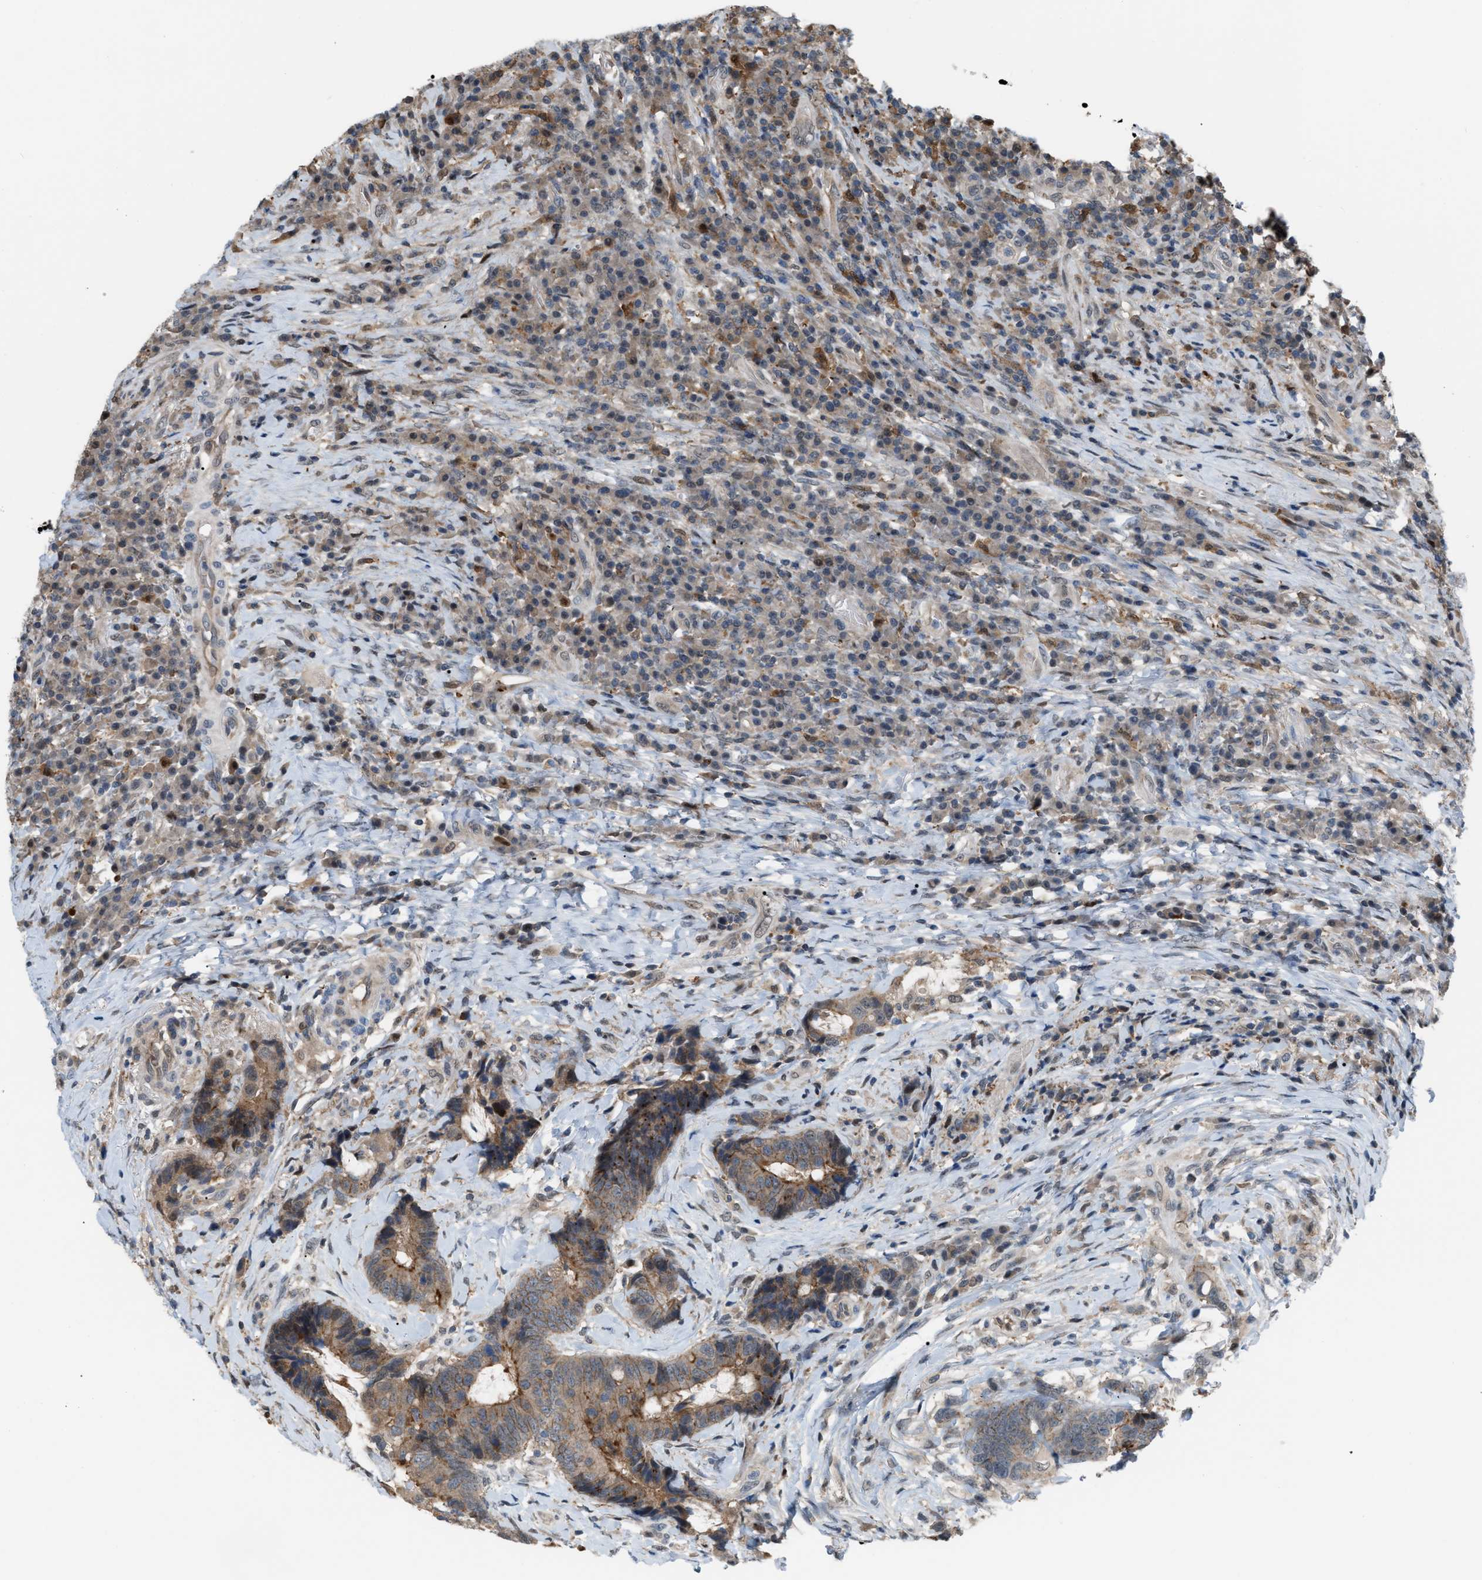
{"staining": {"intensity": "moderate", "quantity": "<25%", "location": "cytoplasmic/membranous"}, "tissue": "colorectal cancer", "cell_type": "Tumor cells", "image_type": "cancer", "snomed": [{"axis": "morphology", "description": "Adenocarcinoma, NOS"}, {"axis": "topography", "description": "Rectum"}, {"axis": "topography", "description": "Anal"}], "caption": "A high-resolution histopathology image shows immunohistochemistry staining of colorectal adenocarcinoma, which demonstrates moderate cytoplasmic/membranous positivity in approximately <25% of tumor cells. Nuclei are stained in blue.", "gene": "RFFL", "patient": {"sex": "female", "age": 89}}